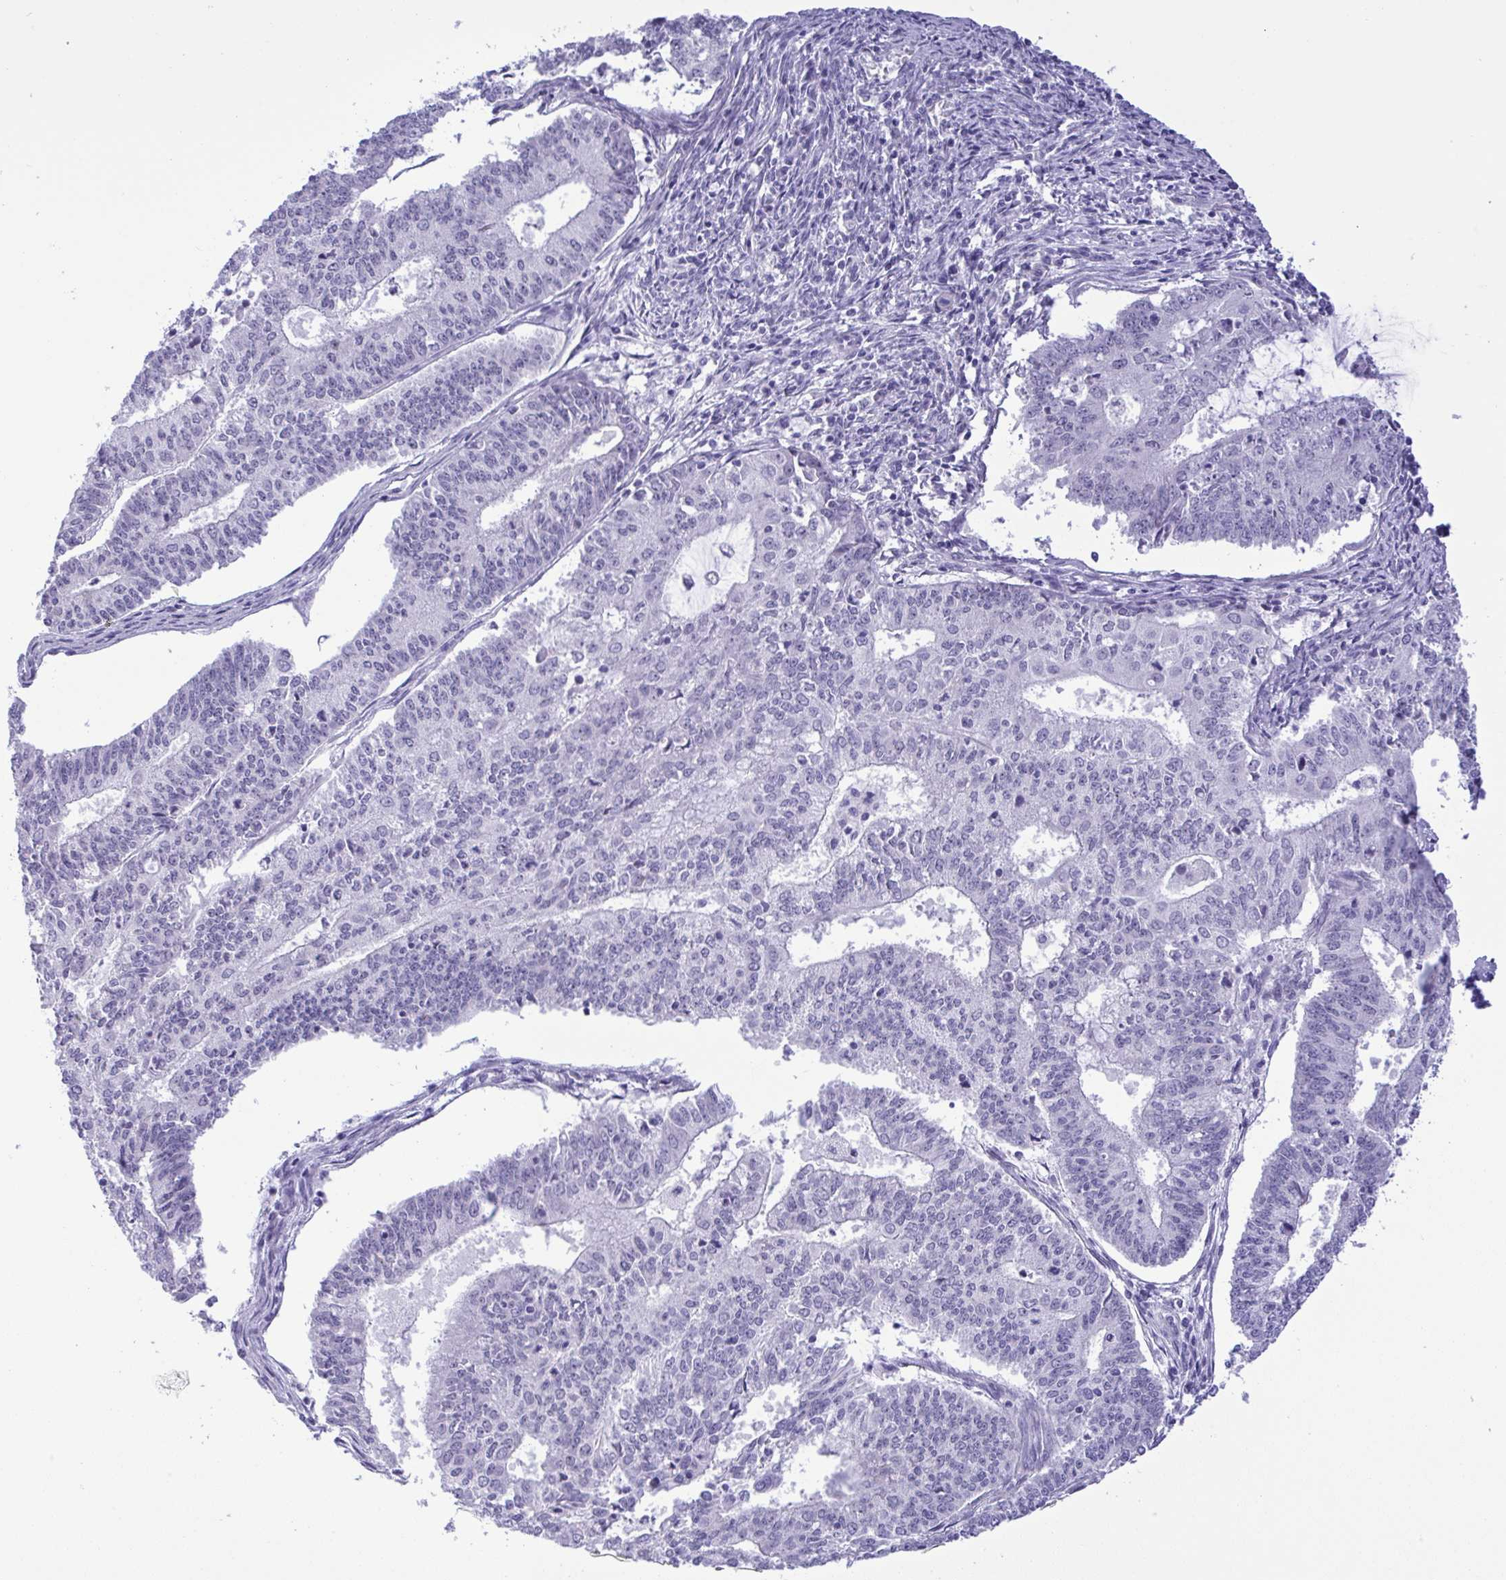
{"staining": {"intensity": "negative", "quantity": "none", "location": "none"}, "tissue": "endometrial cancer", "cell_type": "Tumor cells", "image_type": "cancer", "snomed": [{"axis": "morphology", "description": "Adenocarcinoma, NOS"}, {"axis": "topography", "description": "Endometrium"}], "caption": "The micrograph shows no staining of tumor cells in endometrial cancer.", "gene": "YBX2", "patient": {"sex": "female", "age": 61}}